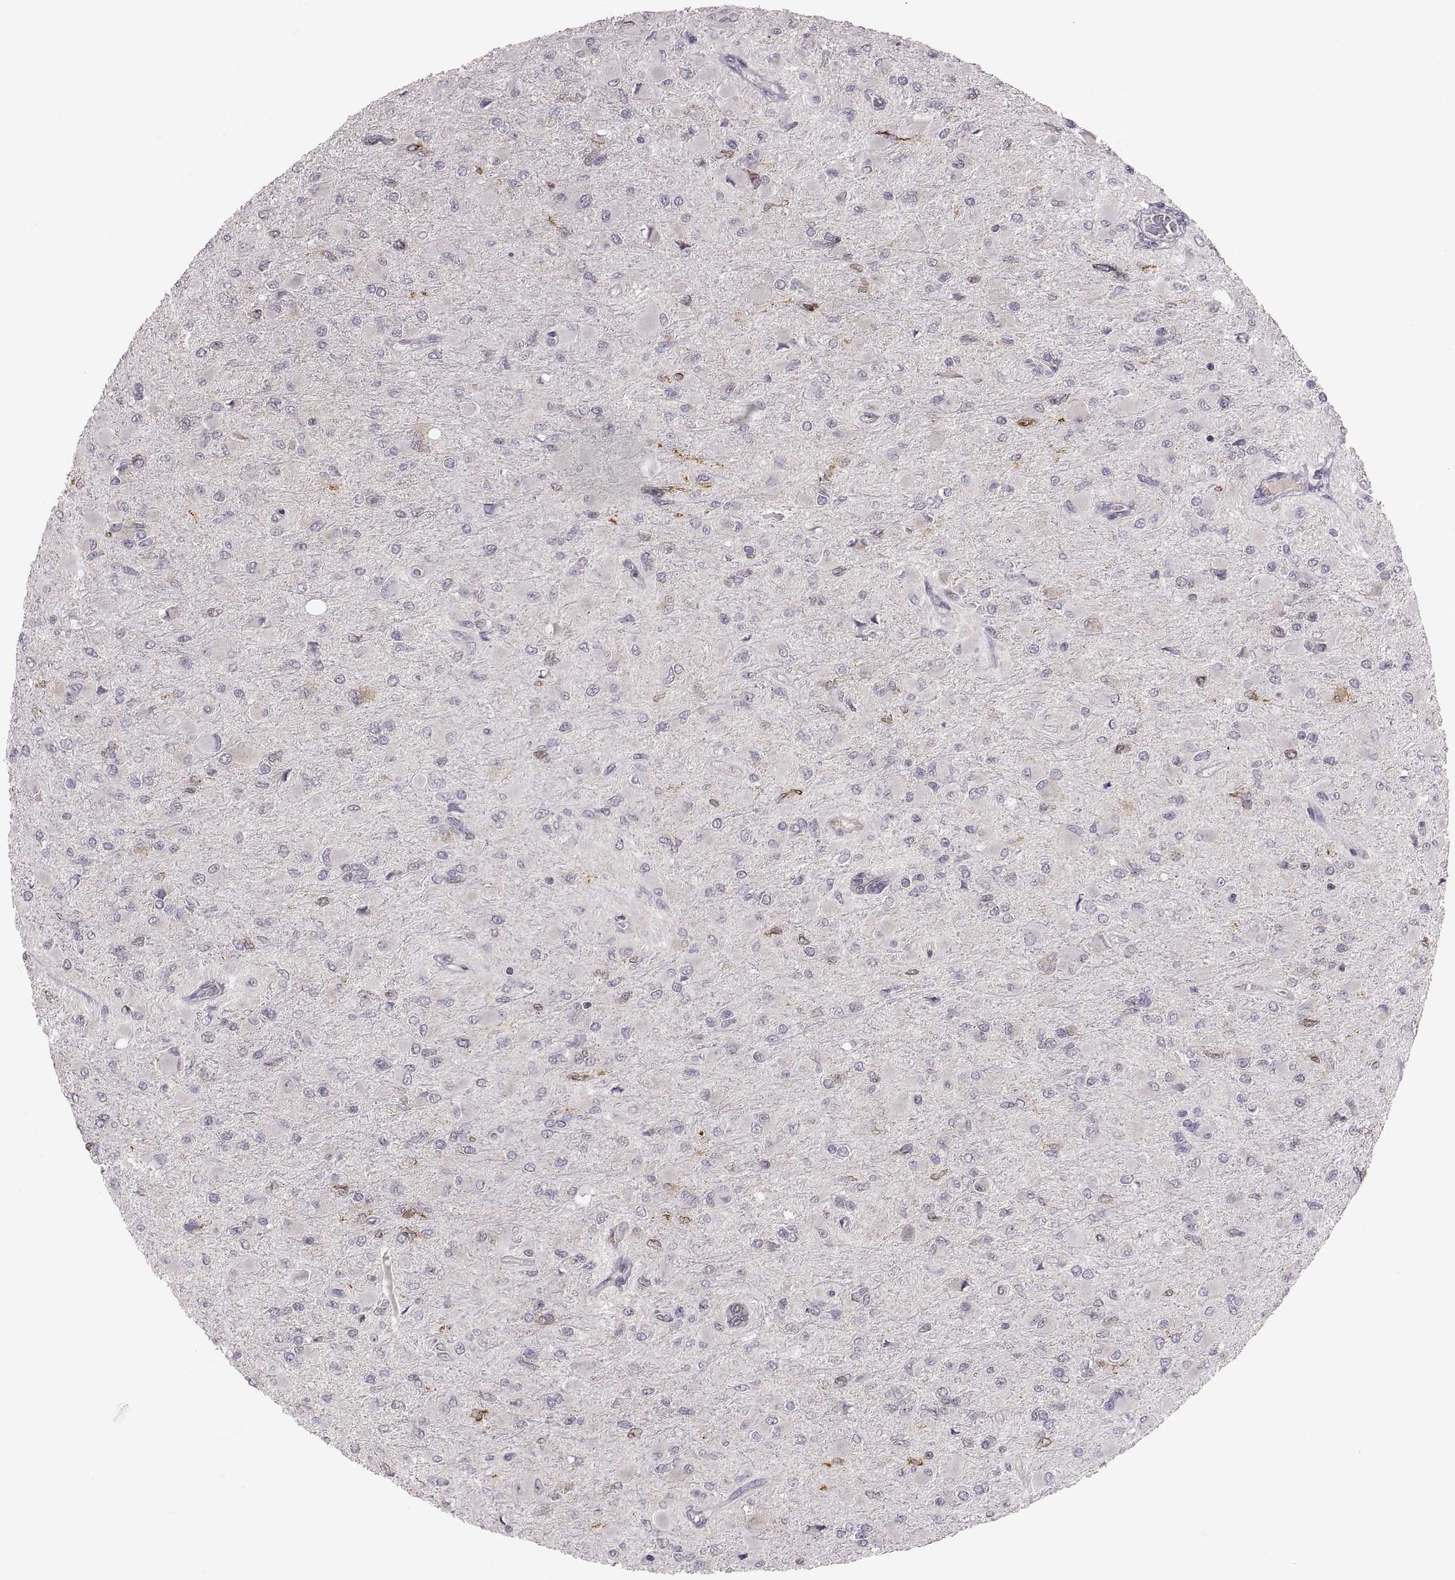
{"staining": {"intensity": "negative", "quantity": "none", "location": "none"}, "tissue": "glioma", "cell_type": "Tumor cells", "image_type": "cancer", "snomed": [{"axis": "morphology", "description": "Glioma, malignant, High grade"}, {"axis": "topography", "description": "Cerebral cortex"}], "caption": "Tumor cells show no significant protein expression in malignant glioma (high-grade).", "gene": "HMGCR", "patient": {"sex": "female", "age": 36}}